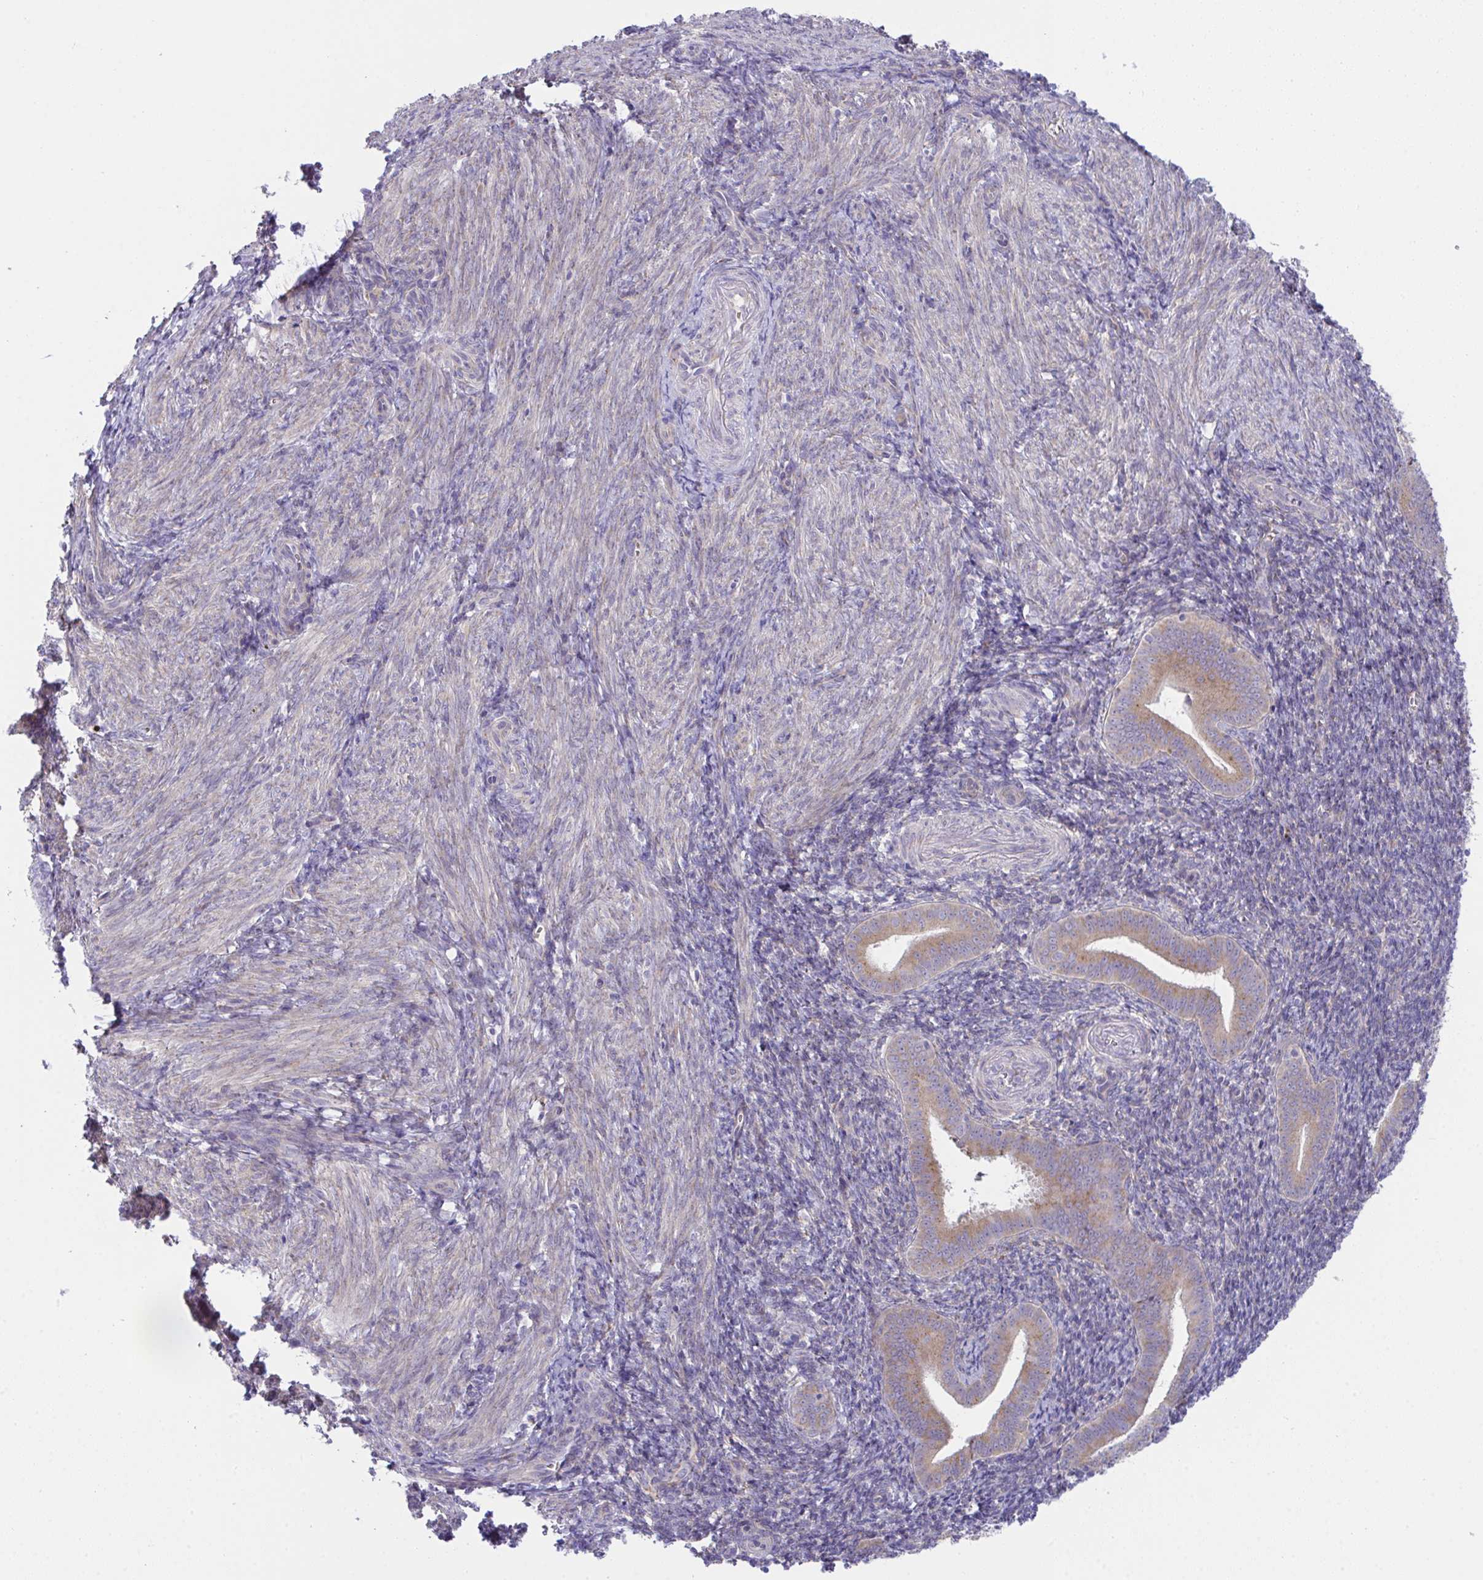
{"staining": {"intensity": "negative", "quantity": "none", "location": "none"}, "tissue": "endometrium", "cell_type": "Cells in endometrial stroma", "image_type": "normal", "snomed": [{"axis": "morphology", "description": "Normal tissue, NOS"}, {"axis": "topography", "description": "Endometrium"}], "caption": "This is an IHC photomicrograph of normal human endometrium. There is no staining in cells in endometrial stroma.", "gene": "MIA3", "patient": {"sex": "female", "age": 25}}